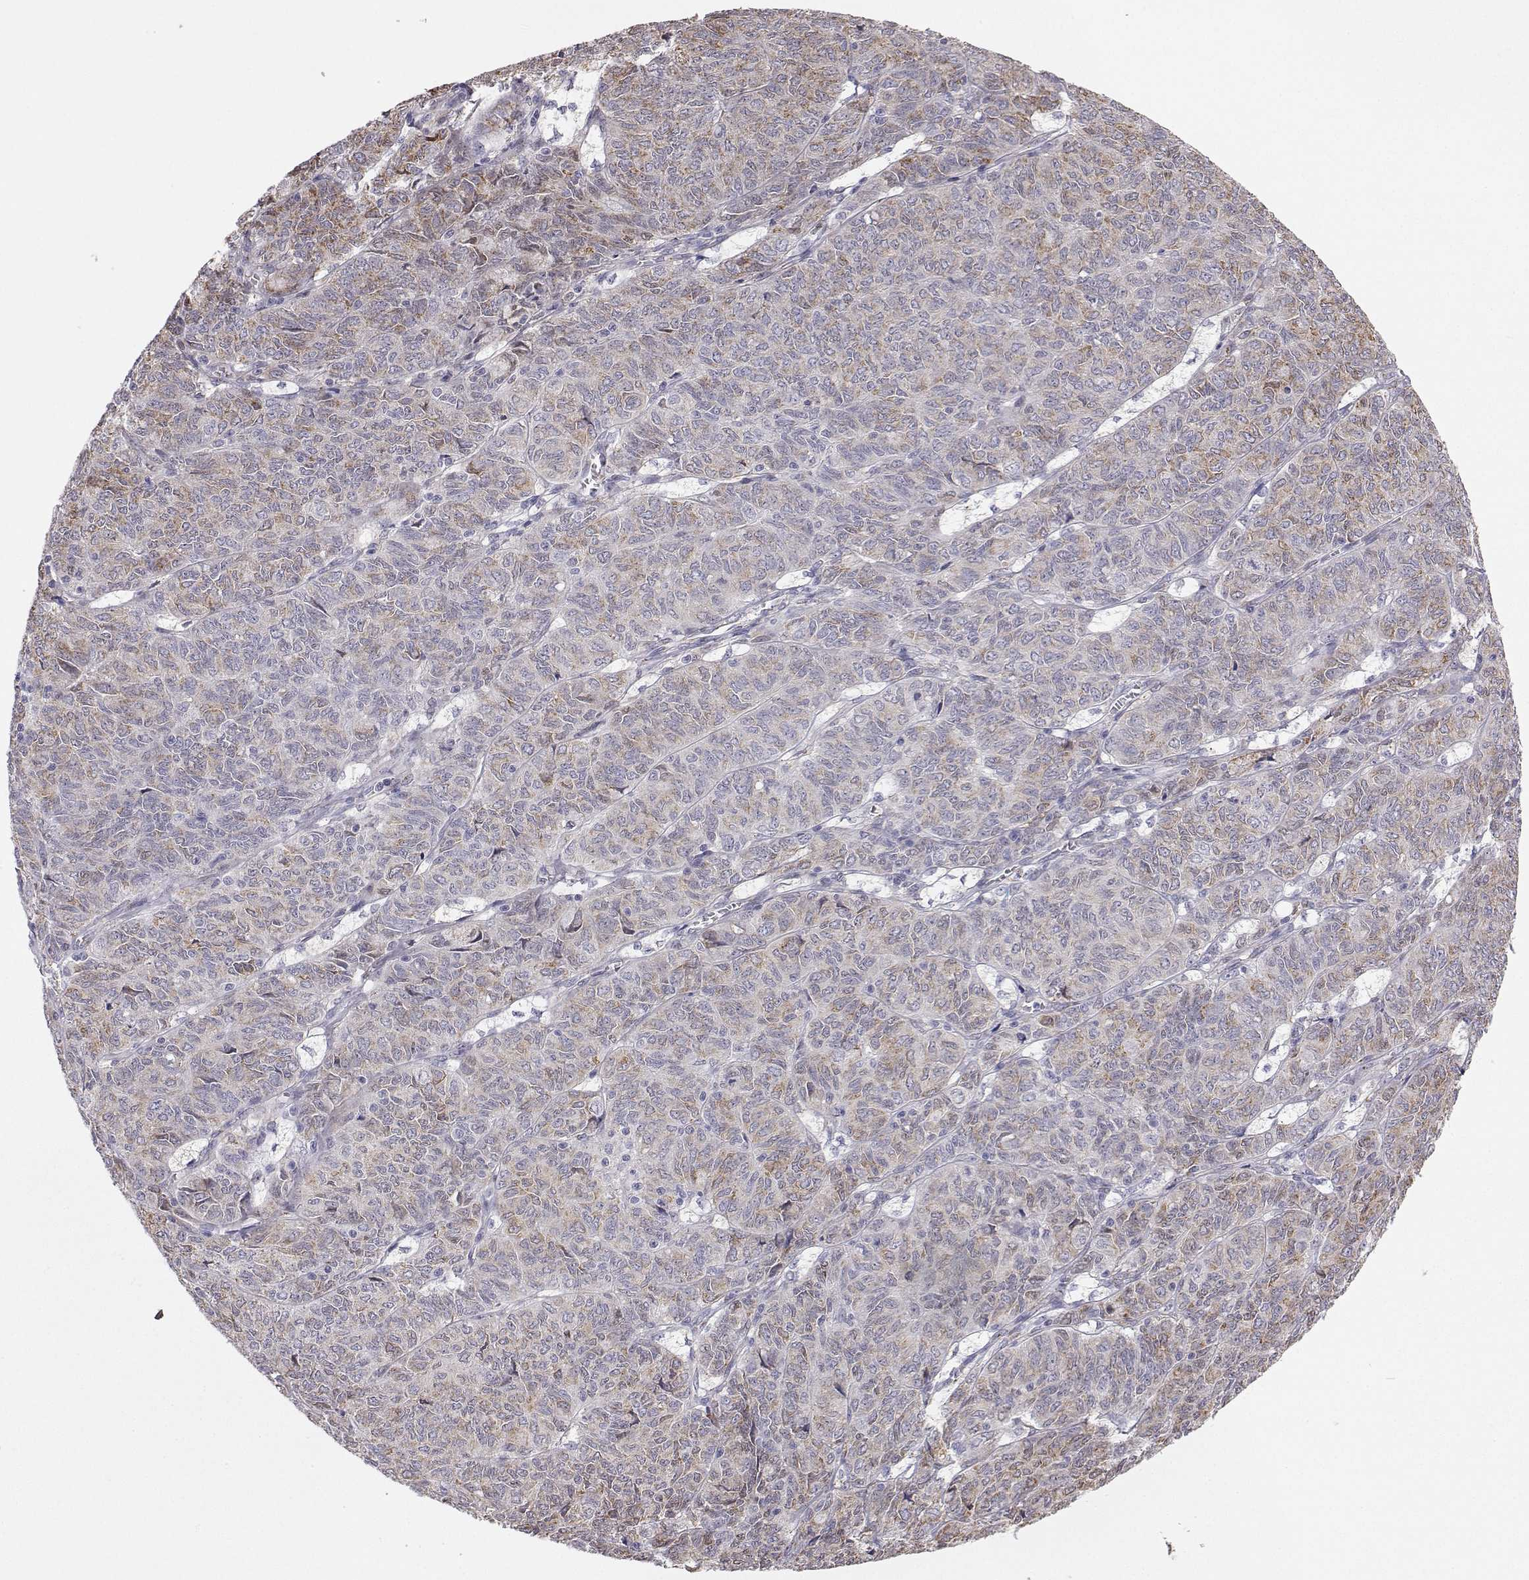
{"staining": {"intensity": "weak", "quantity": "25%-75%", "location": "cytoplasmic/membranous"}, "tissue": "ovarian cancer", "cell_type": "Tumor cells", "image_type": "cancer", "snomed": [{"axis": "morphology", "description": "Carcinoma, endometroid"}, {"axis": "topography", "description": "Ovary"}], "caption": "Immunohistochemistry image of human ovarian endometroid carcinoma stained for a protein (brown), which demonstrates low levels of weak cytoplasmic/membranous staining in about 25%-75% of tumor cells.", "gene": "STARD13", "patient": {"sex": "female", "age": 80}}